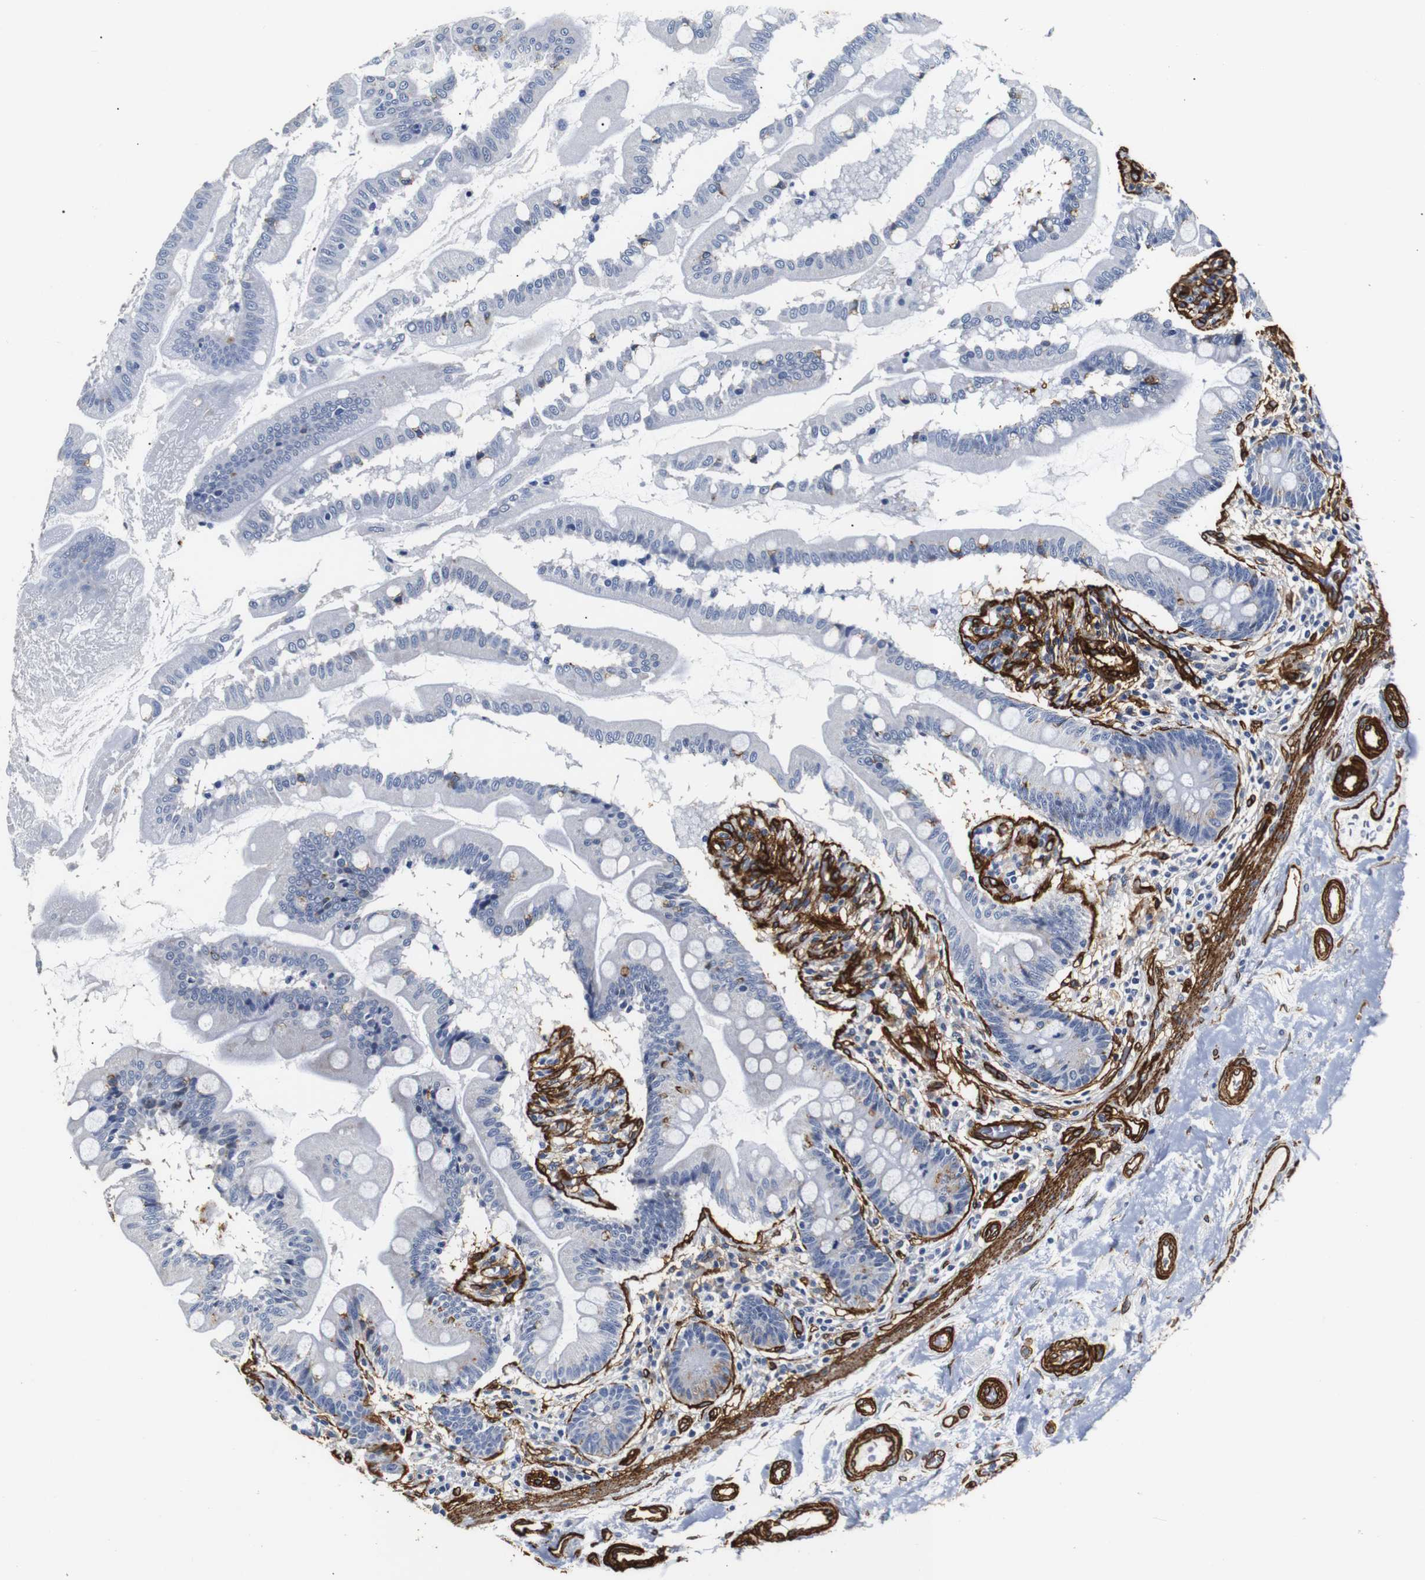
{"staining": {"intensity": "moderate", "quantity": "<25%", "location": "cytoplasmic/membranous"}, "tissue": "small intestine", "cell_type": "Glandular cells", "image_type": "normal", "snomed": [{"axis": "morphology", "description": "Normal tissue, NOS"}, {"axis": "topography", "description": "Small intestine"}], "caption": "A micrograph showing moderate cytoplasmic/membranous positivity in approximately <25% of glandular cells in benign small intestine, as visualized by brown immunohistochemical staining.", "gene": "CAV2", "patient": {"sex": "female", "age": 56}}